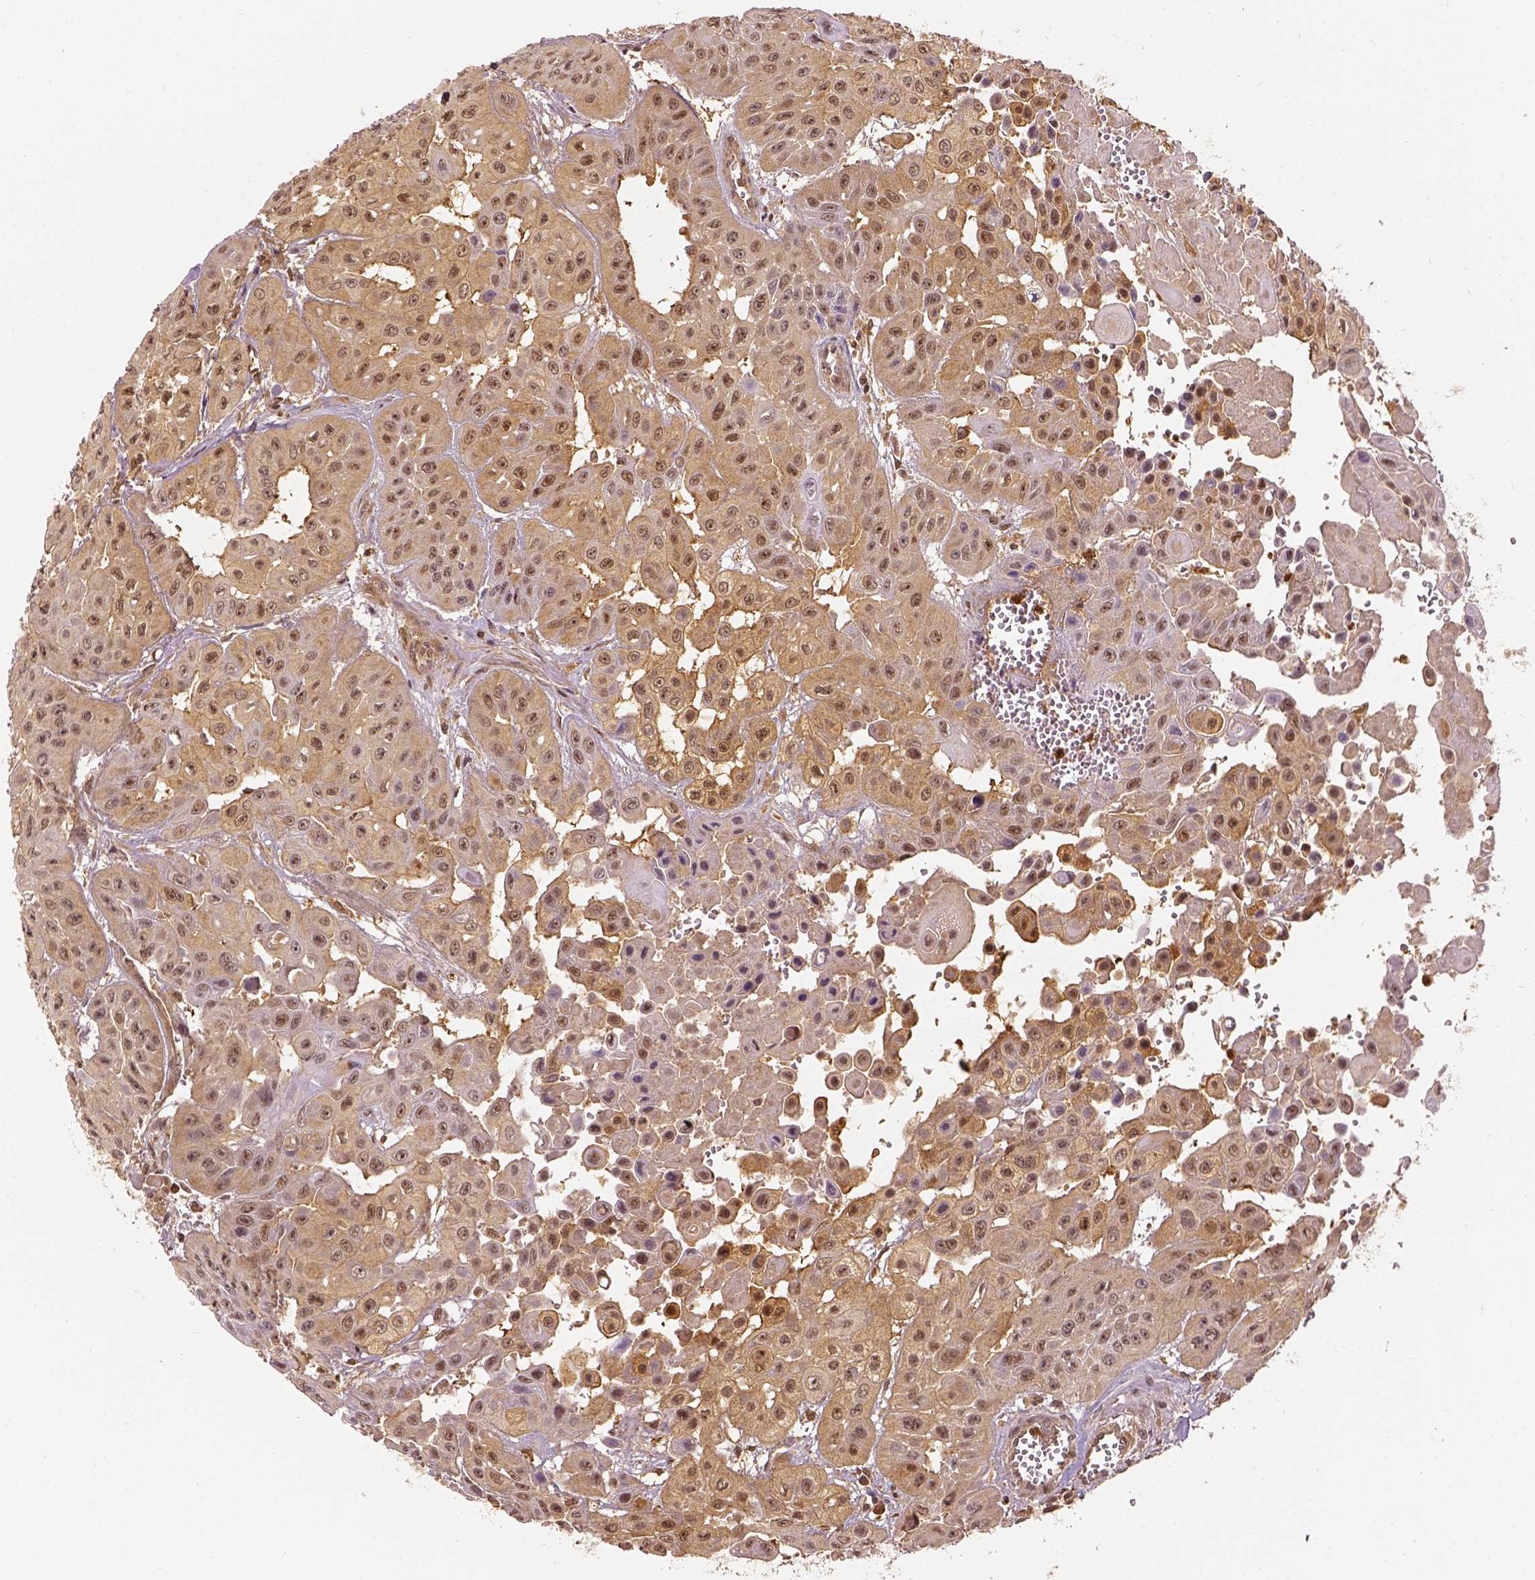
{"staining": {"intensity": "weak", "quantity": ">75%", "location": "cytoplasmic/membranous,nuclear"}, "tissue": "head and neck cancer", "cell_type": "Tumor cells", "image_type": "cancer", "snomed": [{"axis": "morphology", "description": "Adenocarcinoma, NOS"}, {"axis": "topography", "description": "Head-Neck"}], "caption": "This is an image of IHC staining of head and neck adenocarcinoma, which shows weak staining in the cytoplasmic/membranous and nuclear of tumor cells.", "gene": "GPI", "patient": {"sex": "male", "age": 73}}